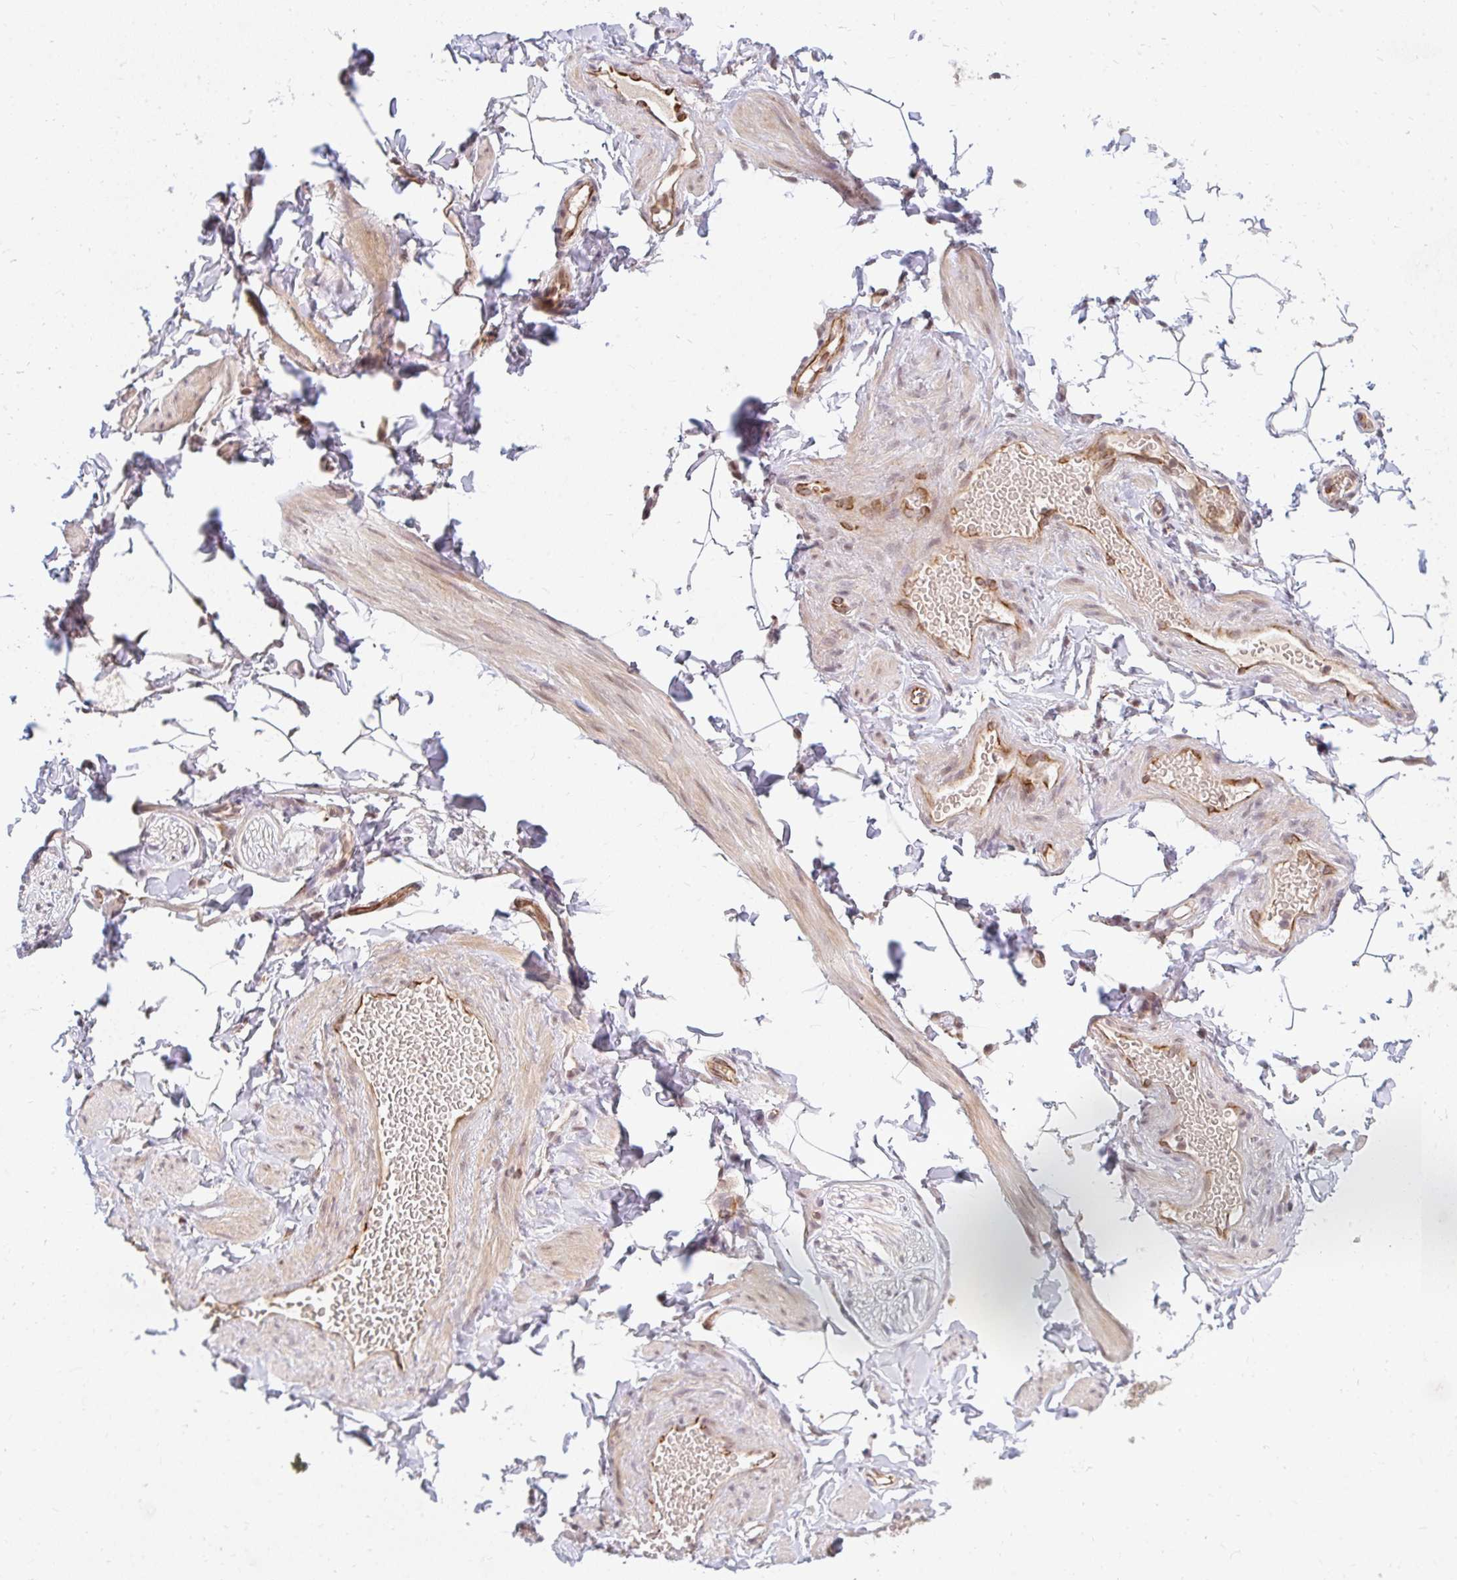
{"staining": {"intensity": "weak", "quantity": "25%-75%", "location": "cytoplasmic/membranous"}, "tissue": "adipose tissue", "cell_type": "Adipocytes", "image_type": "normal", "snomed": [{"axis": "morphology", "description": "Normal tissue, NOS"}, {"axis": "topography", "description": "Soft tissue"}, {"axis": "topography", "description": "Adipose tissue"}, {"axis": "topography", "description": "Vascular tissue"}, {"axis": "topography", "description": "Peripheral nerve tissue"}], "caption": "Immunohistochemistry (IHC) of benign adipose tissue exhibits low levels of weak cytoplasmic/membranous staining in approximately 25%-75% of adipocytes. Nuclei are stained in blue.", "gene": "GTF3C6", "patient": {"sex": "male", "age": 29}}